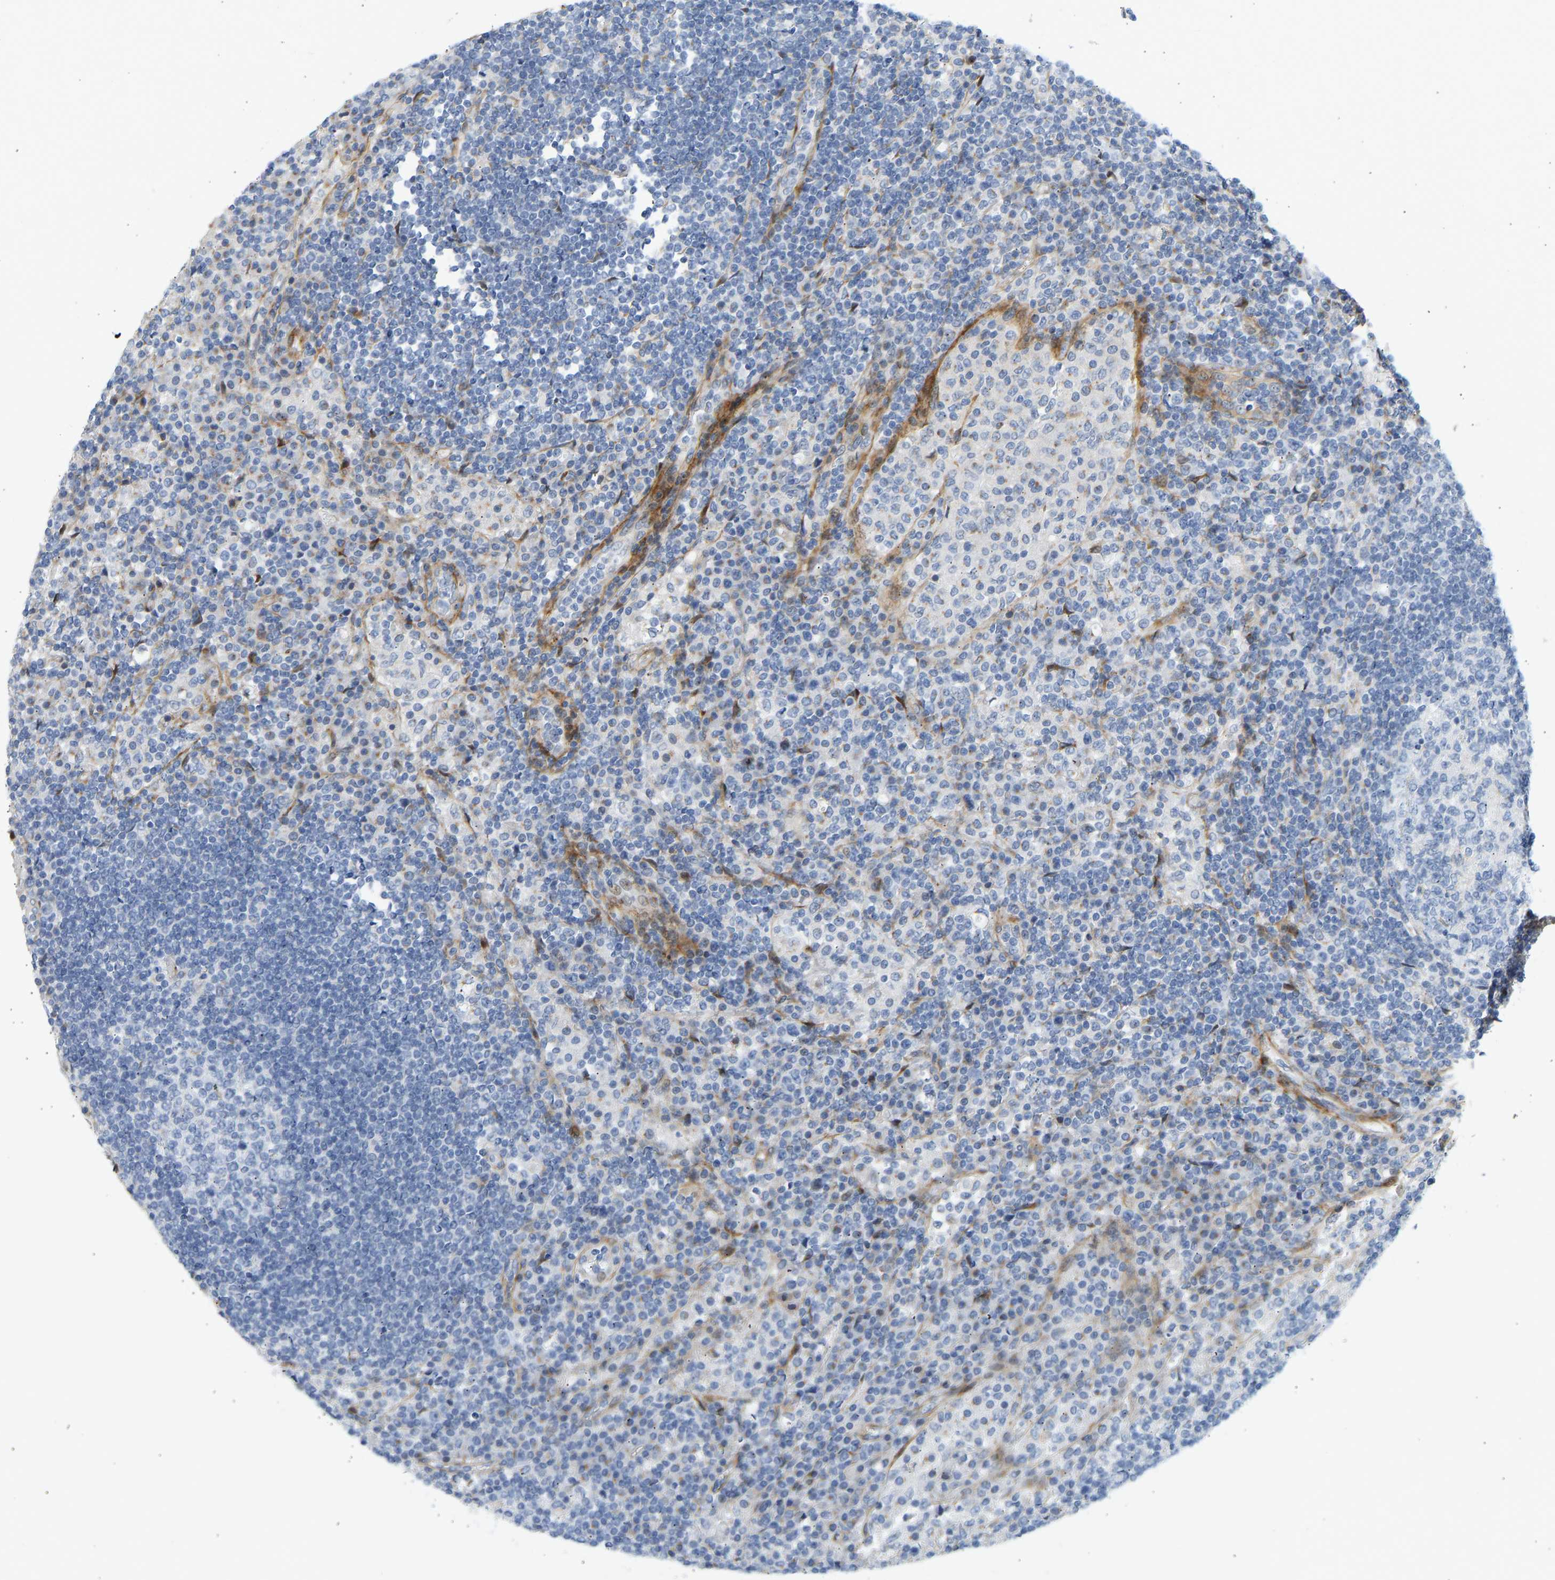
{"staining": {"intensity": "negative", "quantity": "none", "location": "none"}, "tissue": "lymph node", "cell_type": "Germinal center cells", "image_type": "normal", "snomed": [{"axis": "morphology", "description": "Normal tissue, NOS"}, {"axis": "topography", "description": "Lymph node"}], "caption": "This histopathology image is of normal lymph node stained with IHC to label a protein in brown with the nuclei are counter-stained blue. There is no positivity in germinal center cells. (Stains: DAB immunohistochemistry with hematoxylin counter stain, Microscopy: brightfield microscopy at high magnification).", "gene": "SLC30A7", "patient": {"sex": "female", "age": 53}}